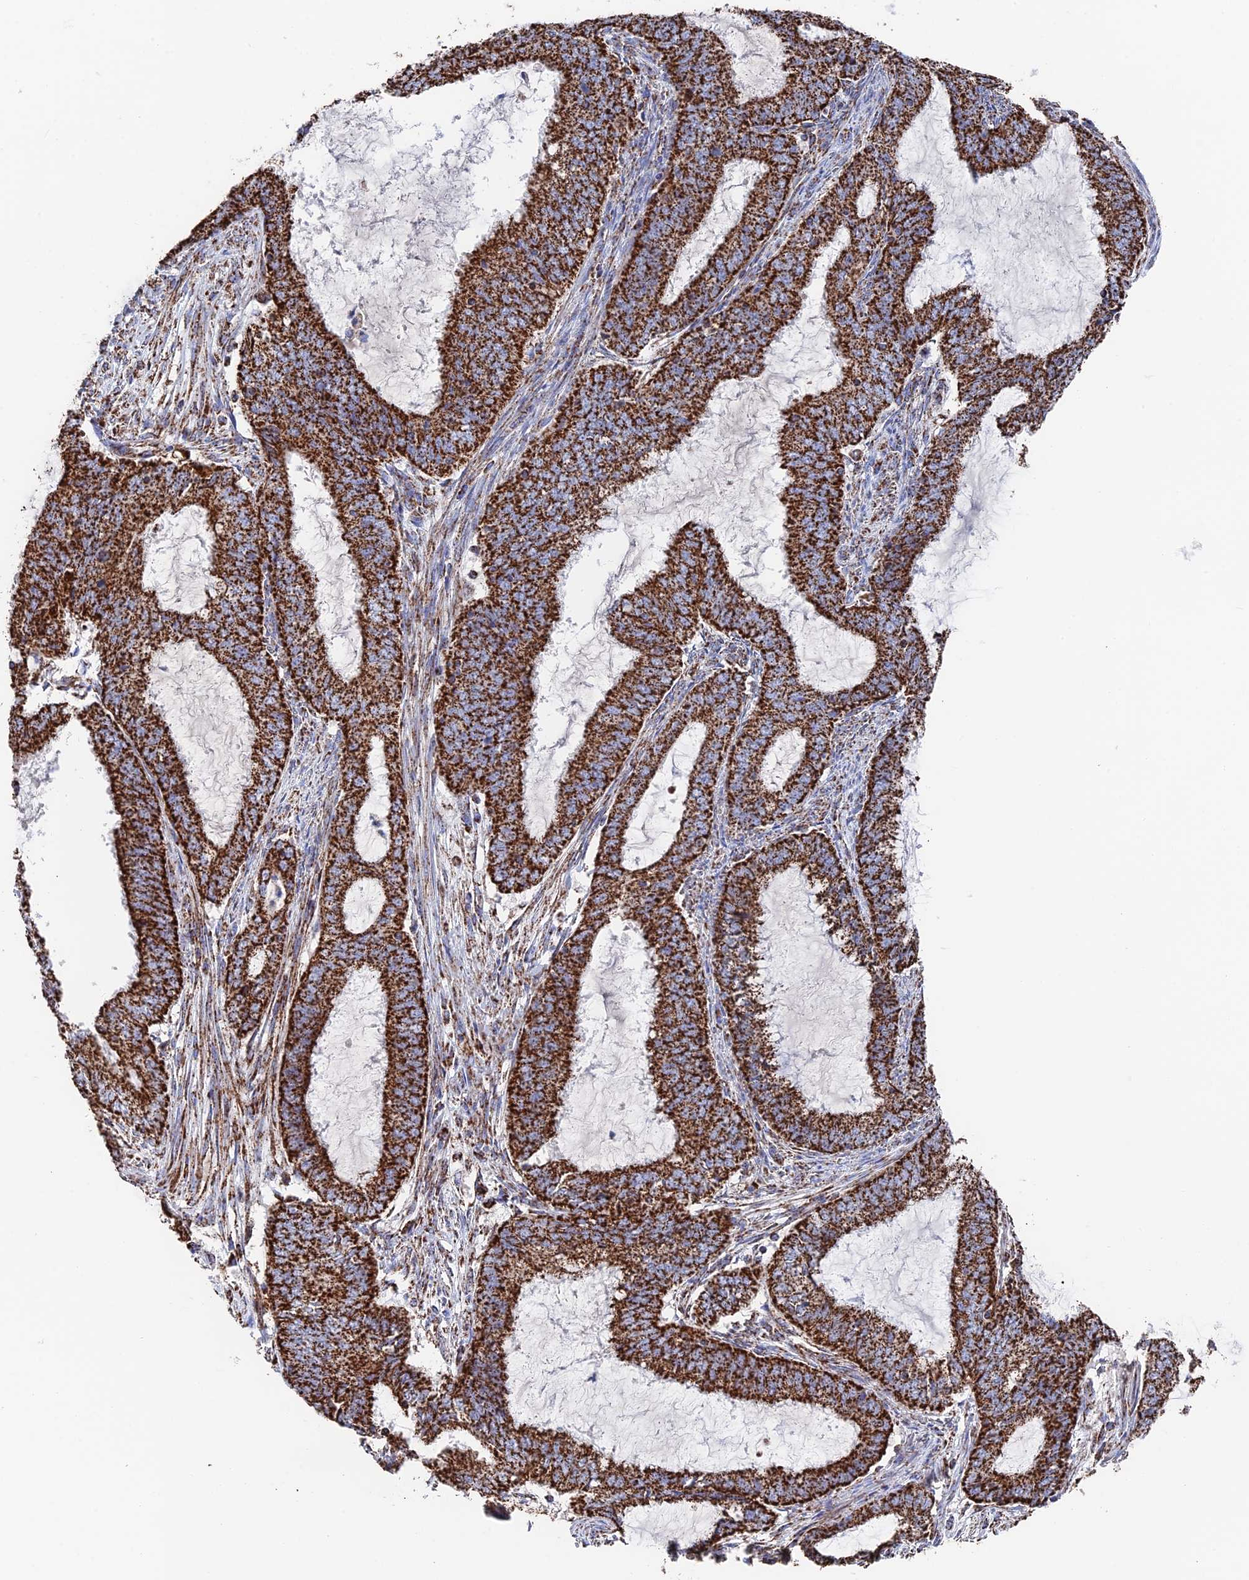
{"staining": {"intensity": "strong", "quantity": ">75%", "location": "cytoplasmic/membranous"}, "tissue": "endometrial cancer", "cell_type": "Tumor cells", "image_type": "cancer", "snomed": [{"axis": "morphology", "description": "Adenocarcinoma, NOS"}, {"axis": "topography", "description": "Endometrium"}], "caption": "IHC image of endometrial cancer (adenocarcinoma) stained for a protein (brown), which exhibits high levels of strong cytoplasmic/membranous positivity in approximately >75% of tumor cells.", "gene": "HAUS8", "patient": {"sex": "female", "age": 51}}